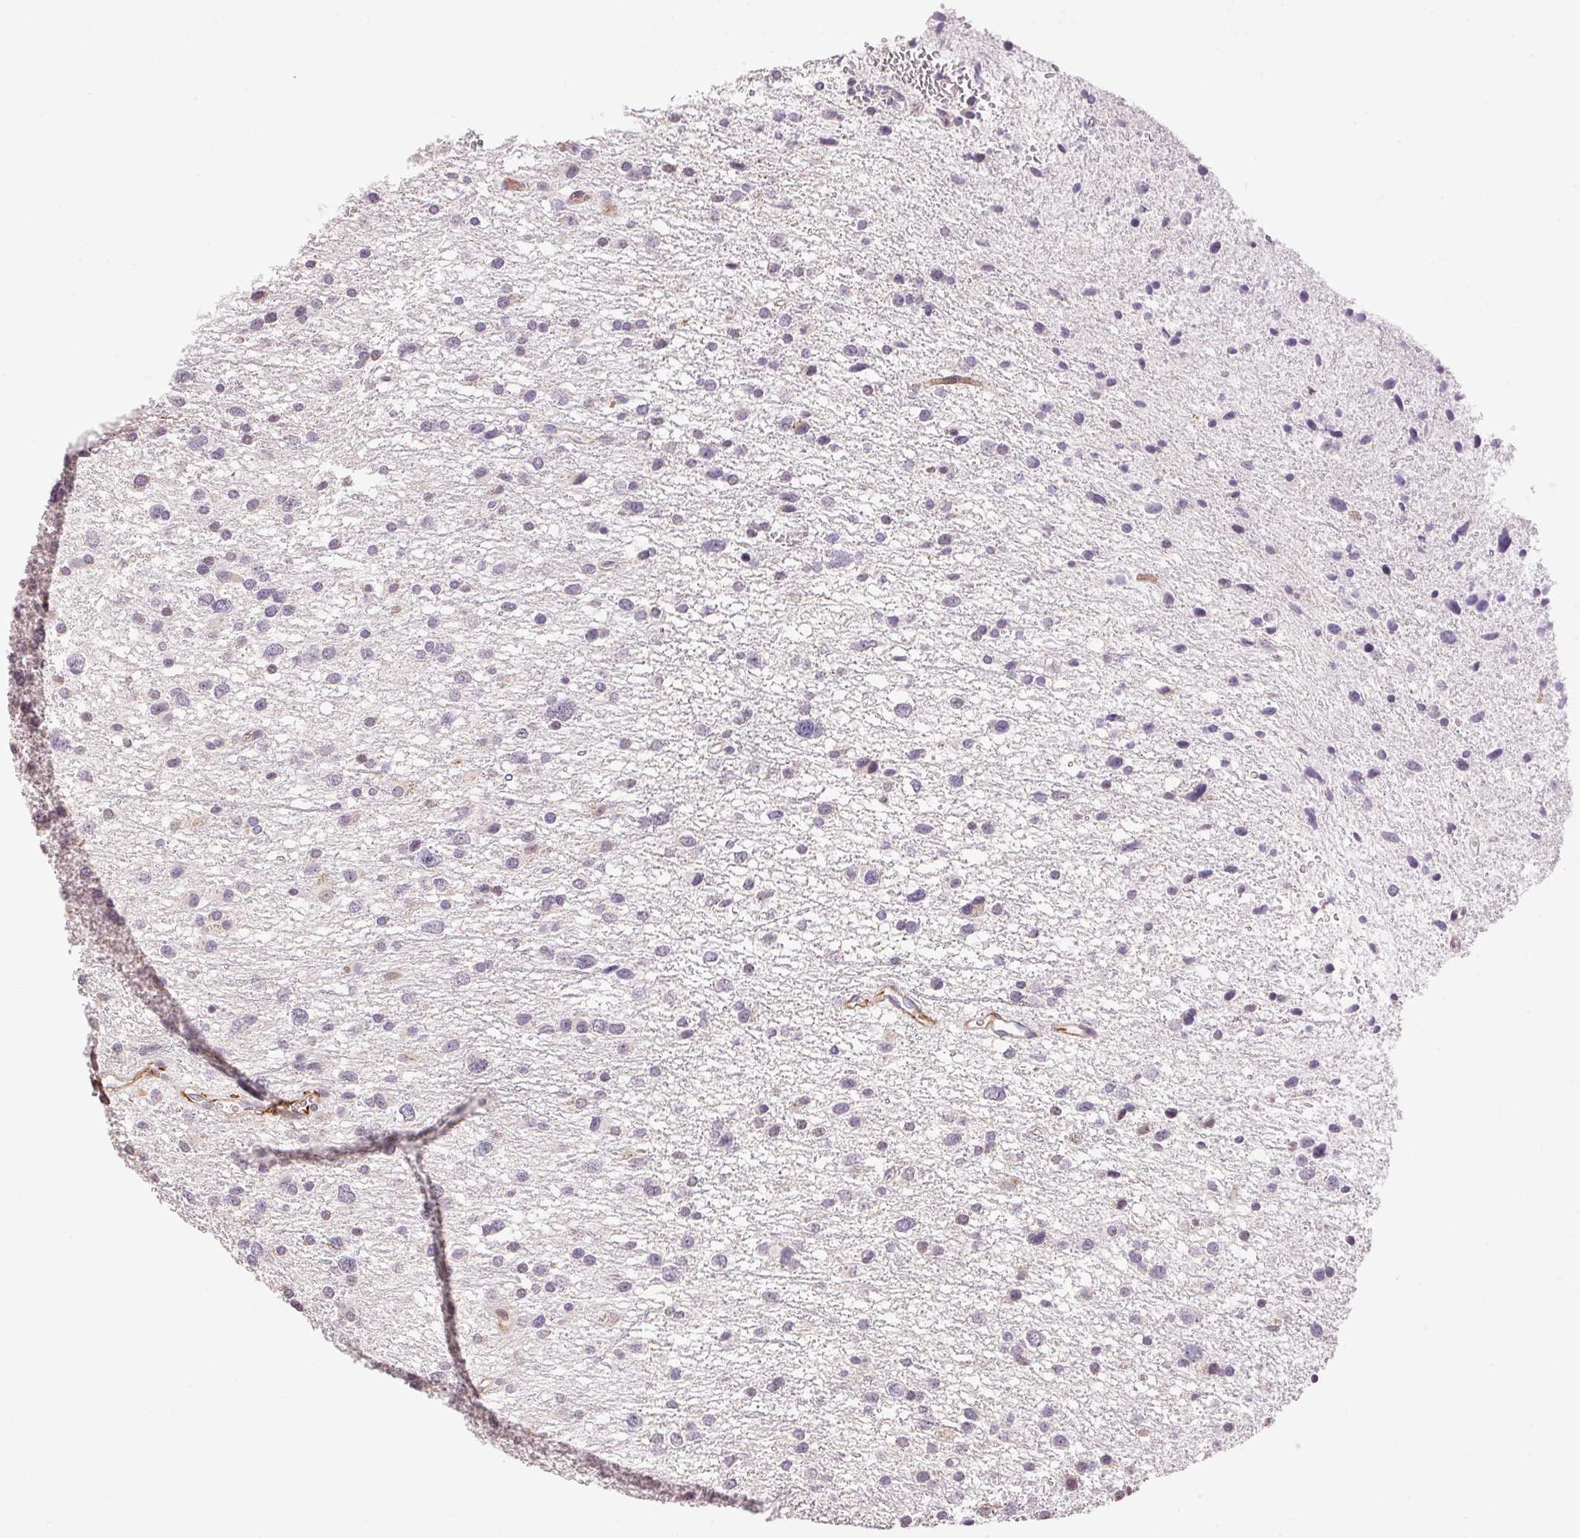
{"staining": {"intensity": "negative", "quantity": "none", "location": "none"}, "tissue": "glioma", "cell_type": "Tumor cells", "image_type": "cancer", "snomed": [{"axis": "morphology", "description": "Glioma, malignant, Low grade"}, {"axis": "topography", "description": "Brain"}], "caption": "Immunohistochemical staining of low-grade glioma (malignant) exhibits no significant positivity in tumor cells.", "gene": "GYG2", "patient": {"sex": "female", "age": 55}}